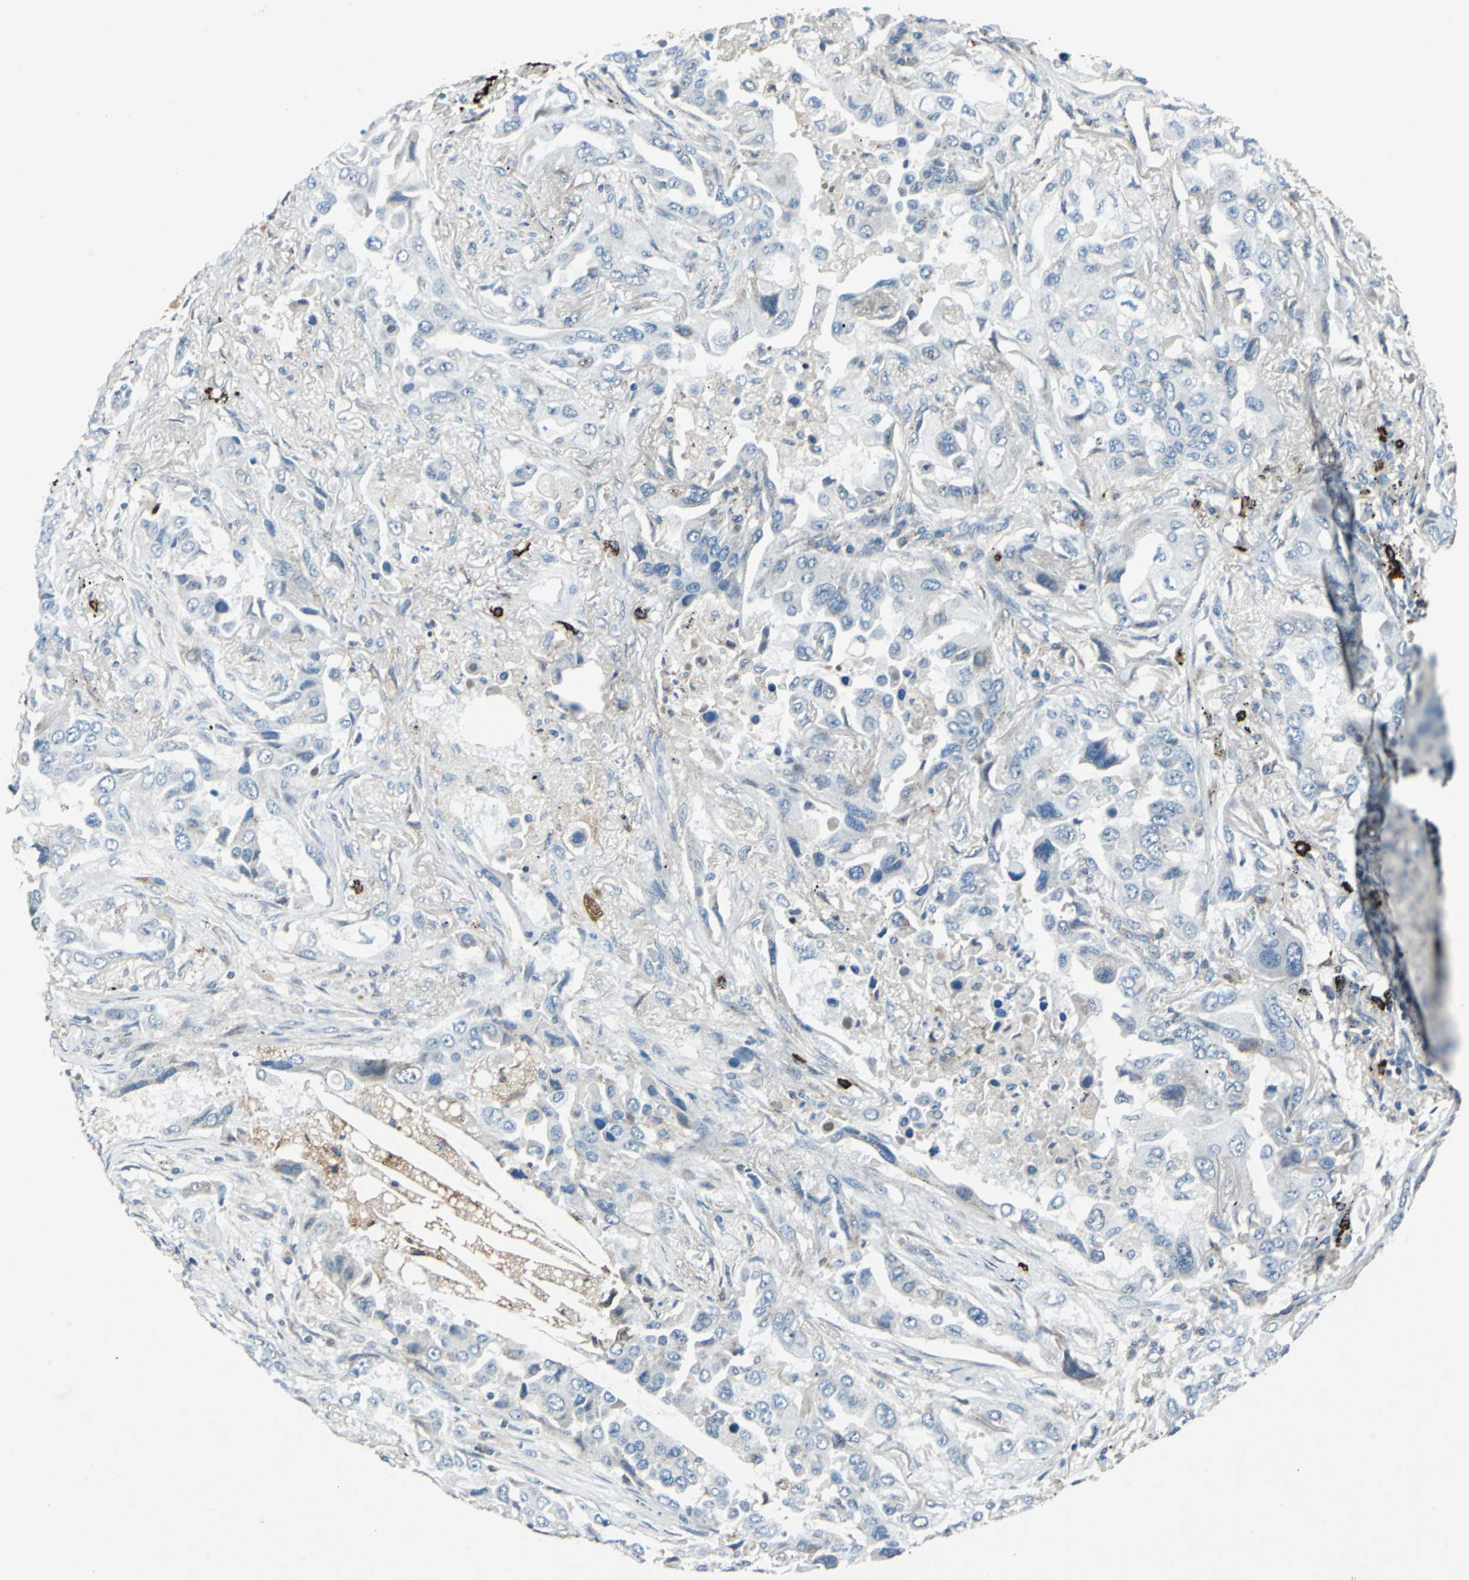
{"staining": {"intensity": "weak", "quantity": "<25%", "location": "cytoplasmic/membranous"}, "tissue": "lung cancer", "cell_type": "Tumor cells", "image_type": "cancer", "snomed": [{"axis": "morphology", "description": "Adenocarcinoma, NOS"}, {"axis": "topography", "description": "Lung"}], "caption": "Micrograph shows no significant protein expression in tumor cells of lung cancer (adenocarcinoma). The staining is performed using DAB (3,3'-diaminobenzidine) brown chromogen with nuclei counter-stained in using hematoxylin.", "gene": "SLC19A2", "patient": {"sex": "female", "age": 65}}